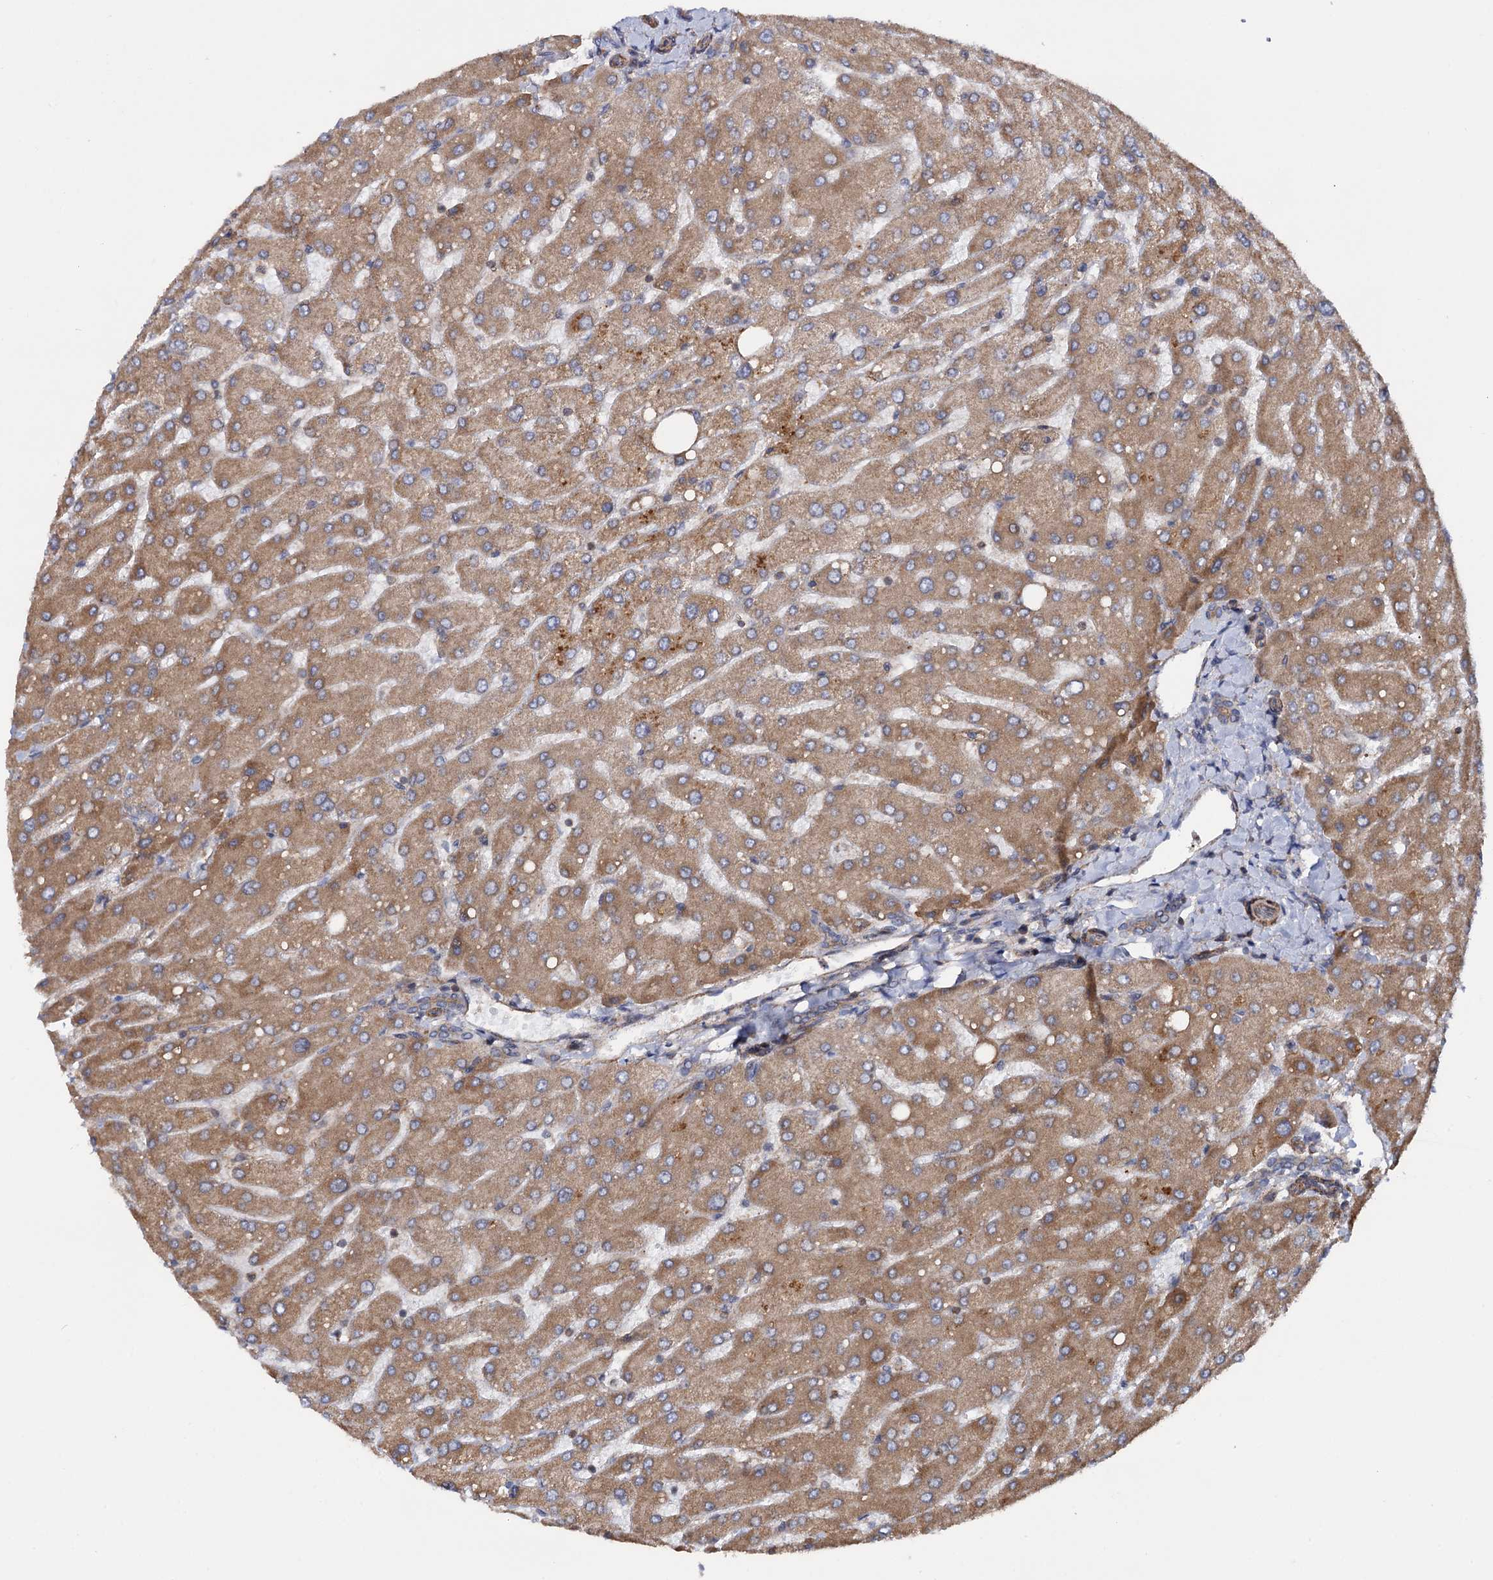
{"staining": {"intensity": "moderate", "quantity": ">75%", "location": "cytoplasmic/membranous"}, "tissue": "liver", "cell_type": "Cholangiocytes", "image_type": "normal", "snomed": [{"axis": "morphology", "description": "Normal tissue, NOS"}, {"axis": "topography", "description": "Liver"}], "caption": "Immunohistochemical staining of normal human liver exhibits >75% levels of moderate cytoplasmic/membranous protein expression in about >75% of cholangiocytes.", "gene": "ATP8B4", "patient": {"sex": "male", "age": 55}}